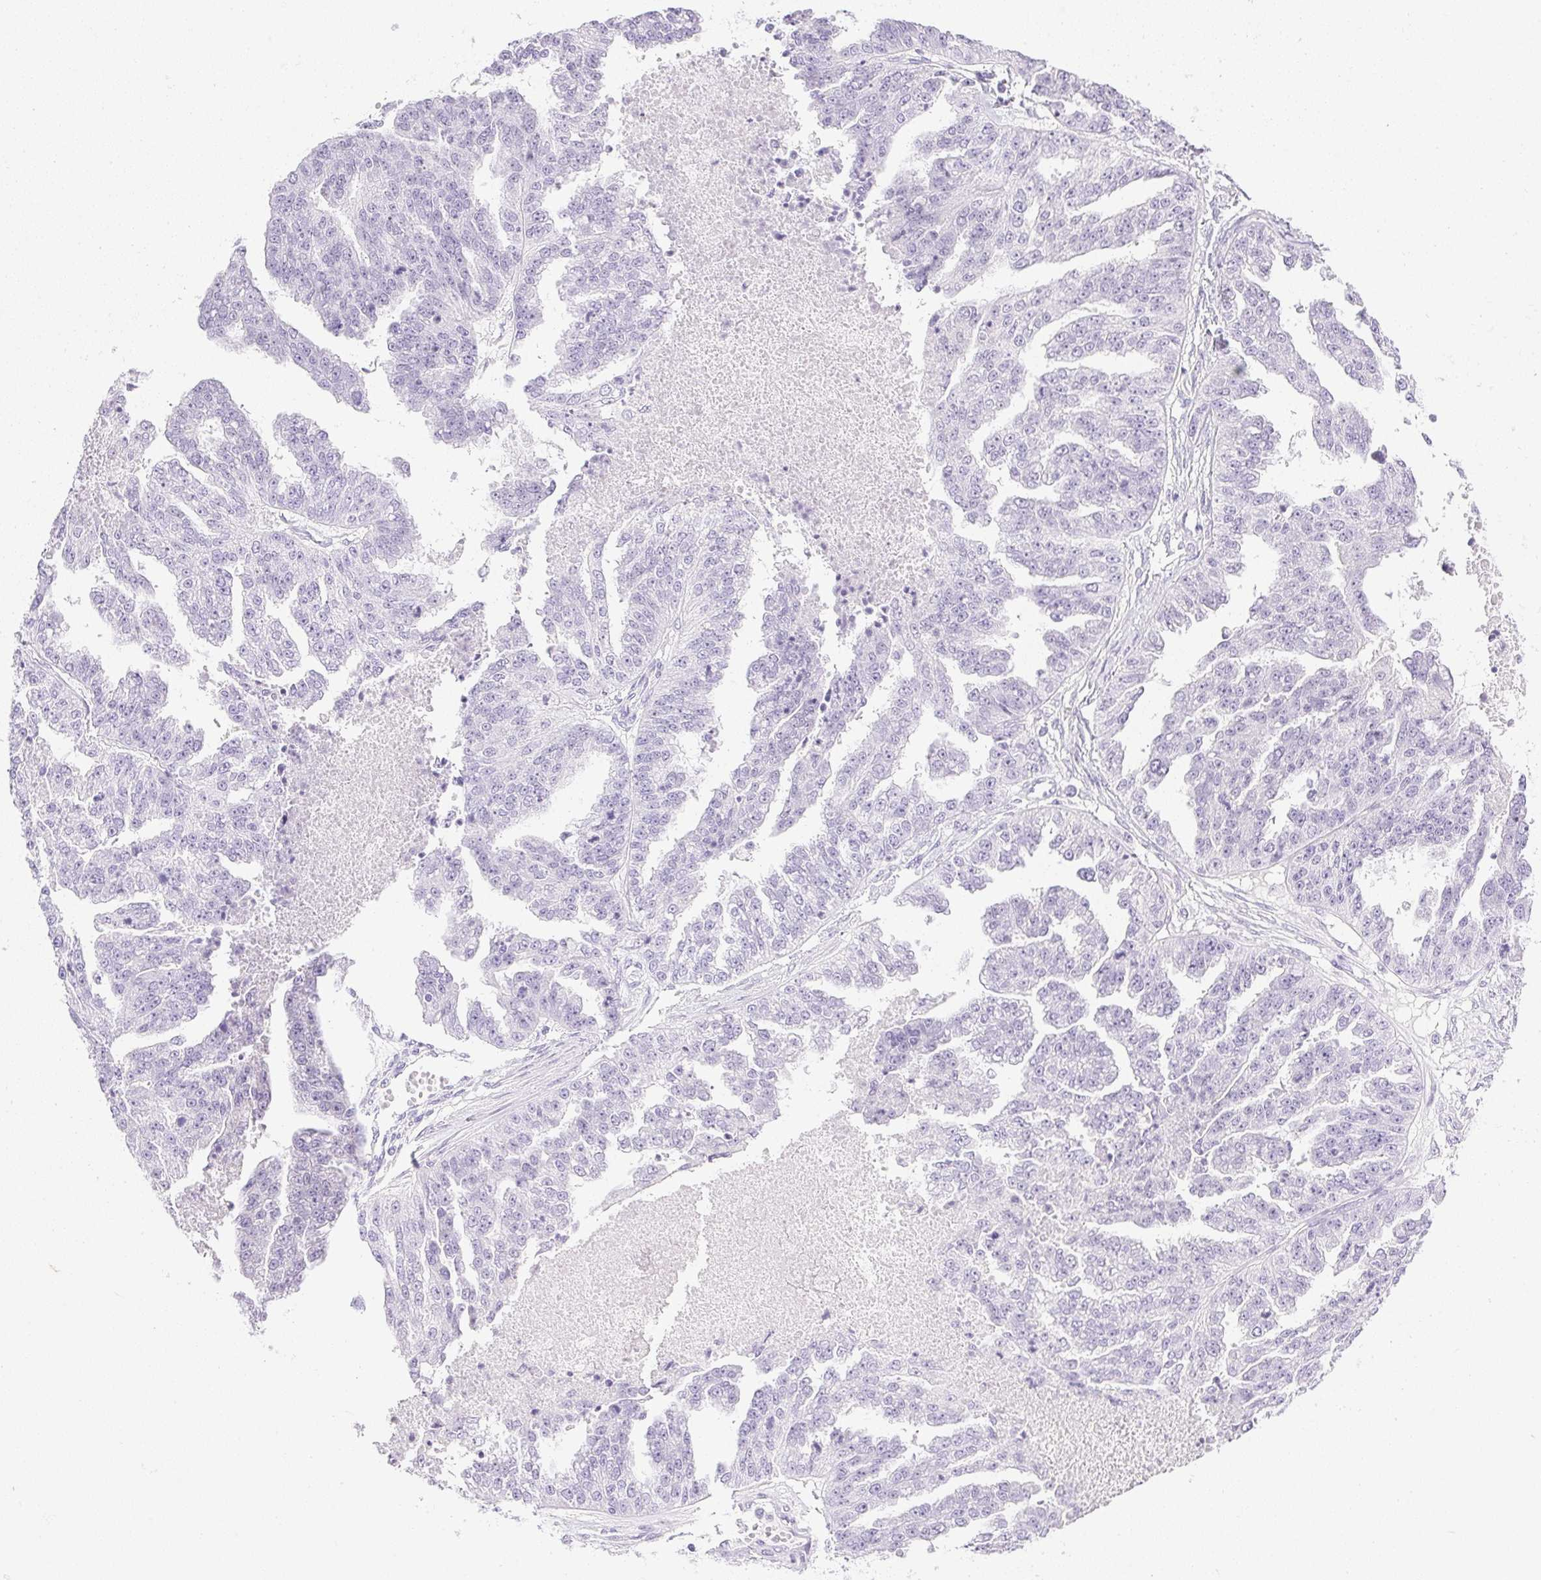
{"staining": {"intensity": "negative", "quantity": "none", "location": "none"}, "tissue": "ovarian cancer", "cell_type": "Tumor cells", "image_type": "cancer", "snomed": [{"axis": "morphology", "description": "Cystadenocarcinoma, serous, NOS"}, {"axis": "topography", "description": "Ovary"}], "caption": "High magnification brightfield microscopy of ovarian cancer (serous cystadenocarcinoma) stained with DAB (brown) and counterstained with hematoxylin (blue): tumor cells show no significant expression. Nuclei are stained in blue.", "gene": "CPB1", "patient": {"sex": "female", "age": 58}}